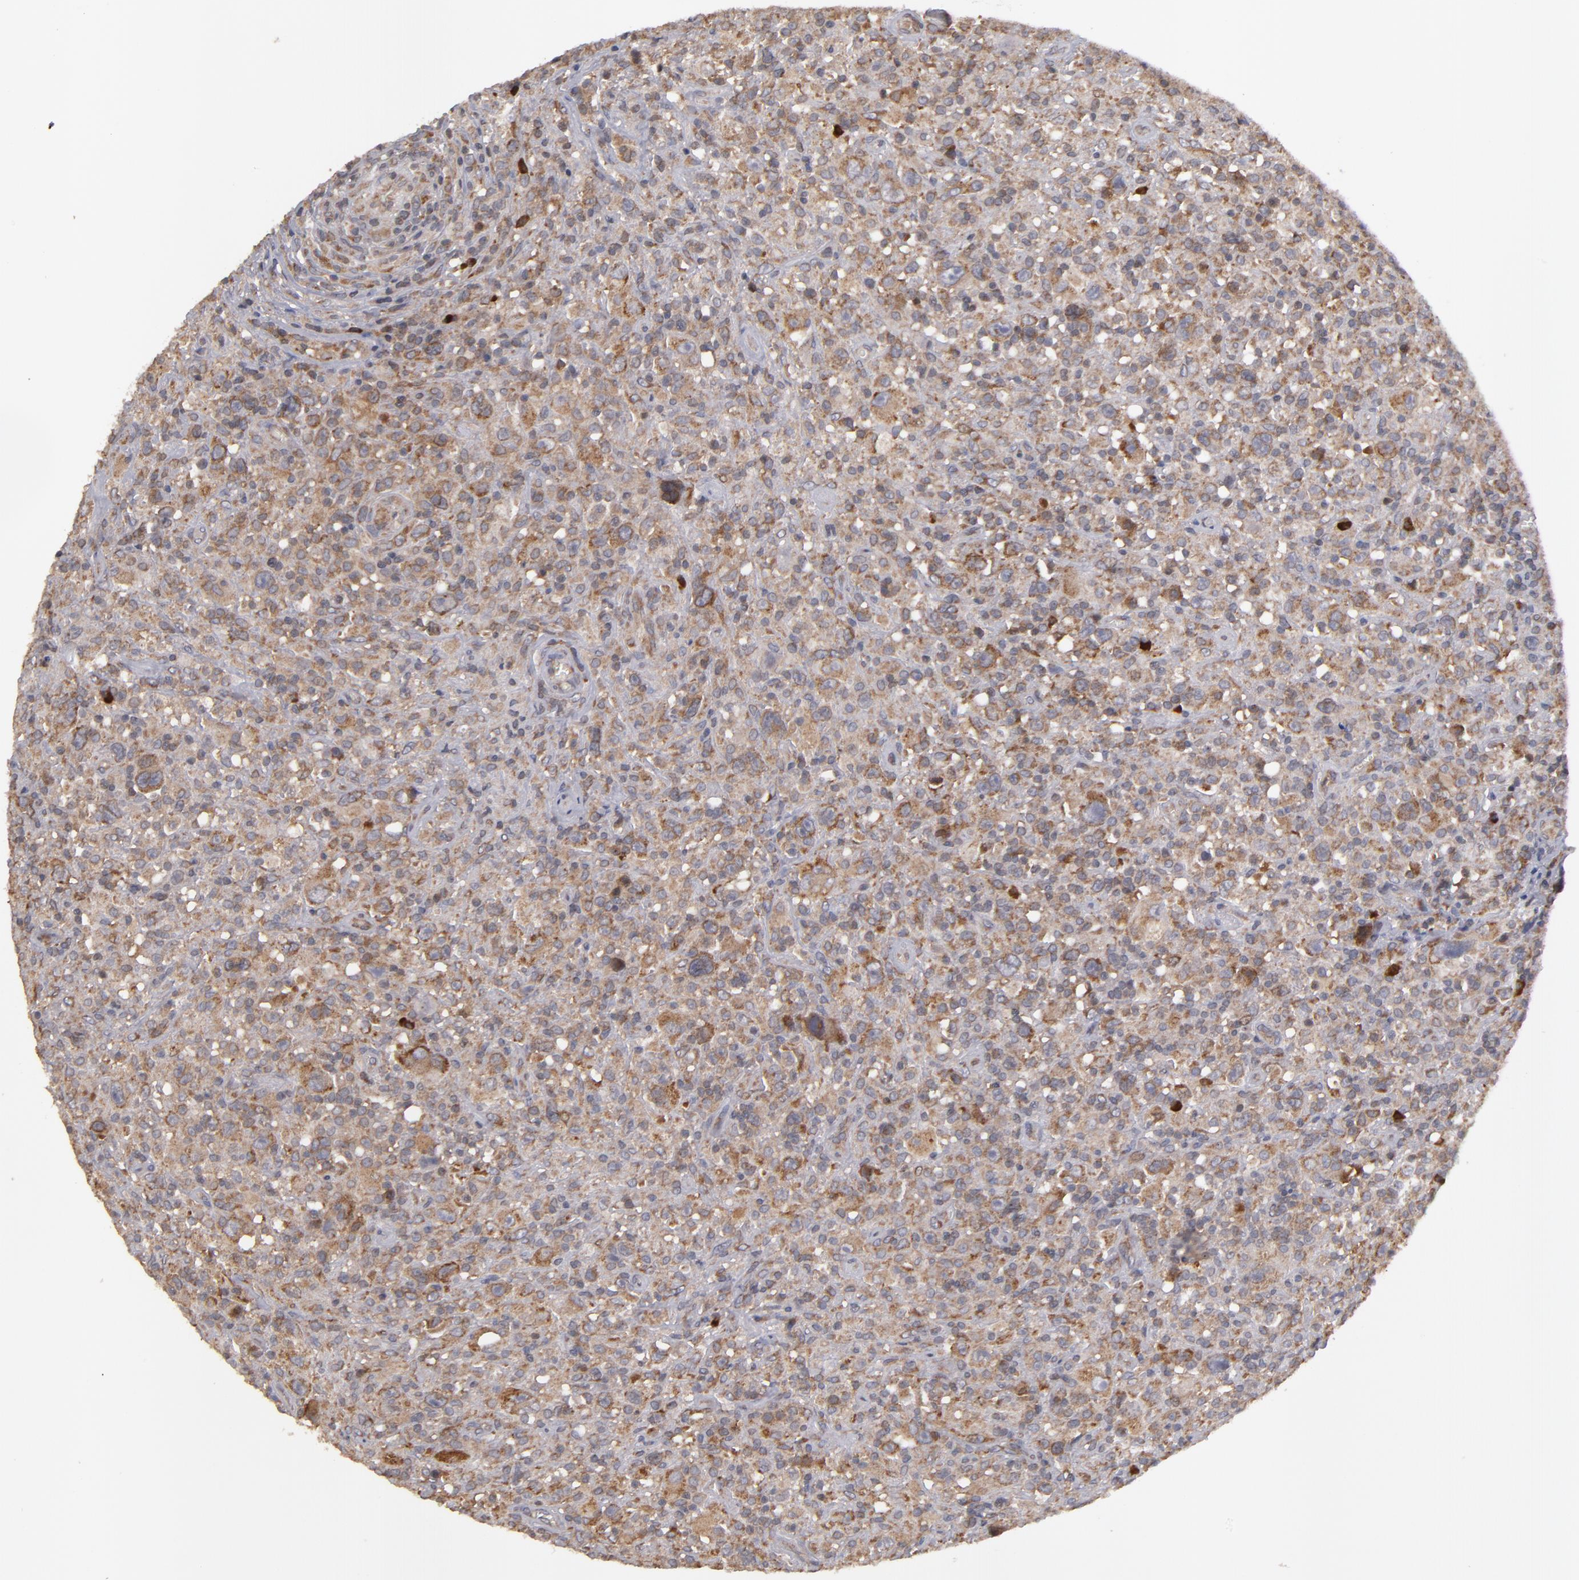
{"staining": {"intensity": "moderate", "quantity": ">75%", "location": "cytoplasmic/membranous"}, "tissue": "lymphoma", "cell_type": "Tumor cells", "image_type": "cancer", "snomed": [{"axis": "morphology", "description": "Hodgkin's disease, NOS"}, {"axis": "topography", "description": "Lymph node"}], "caption": "Brown immunohistochemical staining in human lymphoma demonstrates moderate cytoplasmic/membranous expression in about >75% of tumor cells.", "gene": "SND1", "patient": {"sex": "male", "age": 46}}